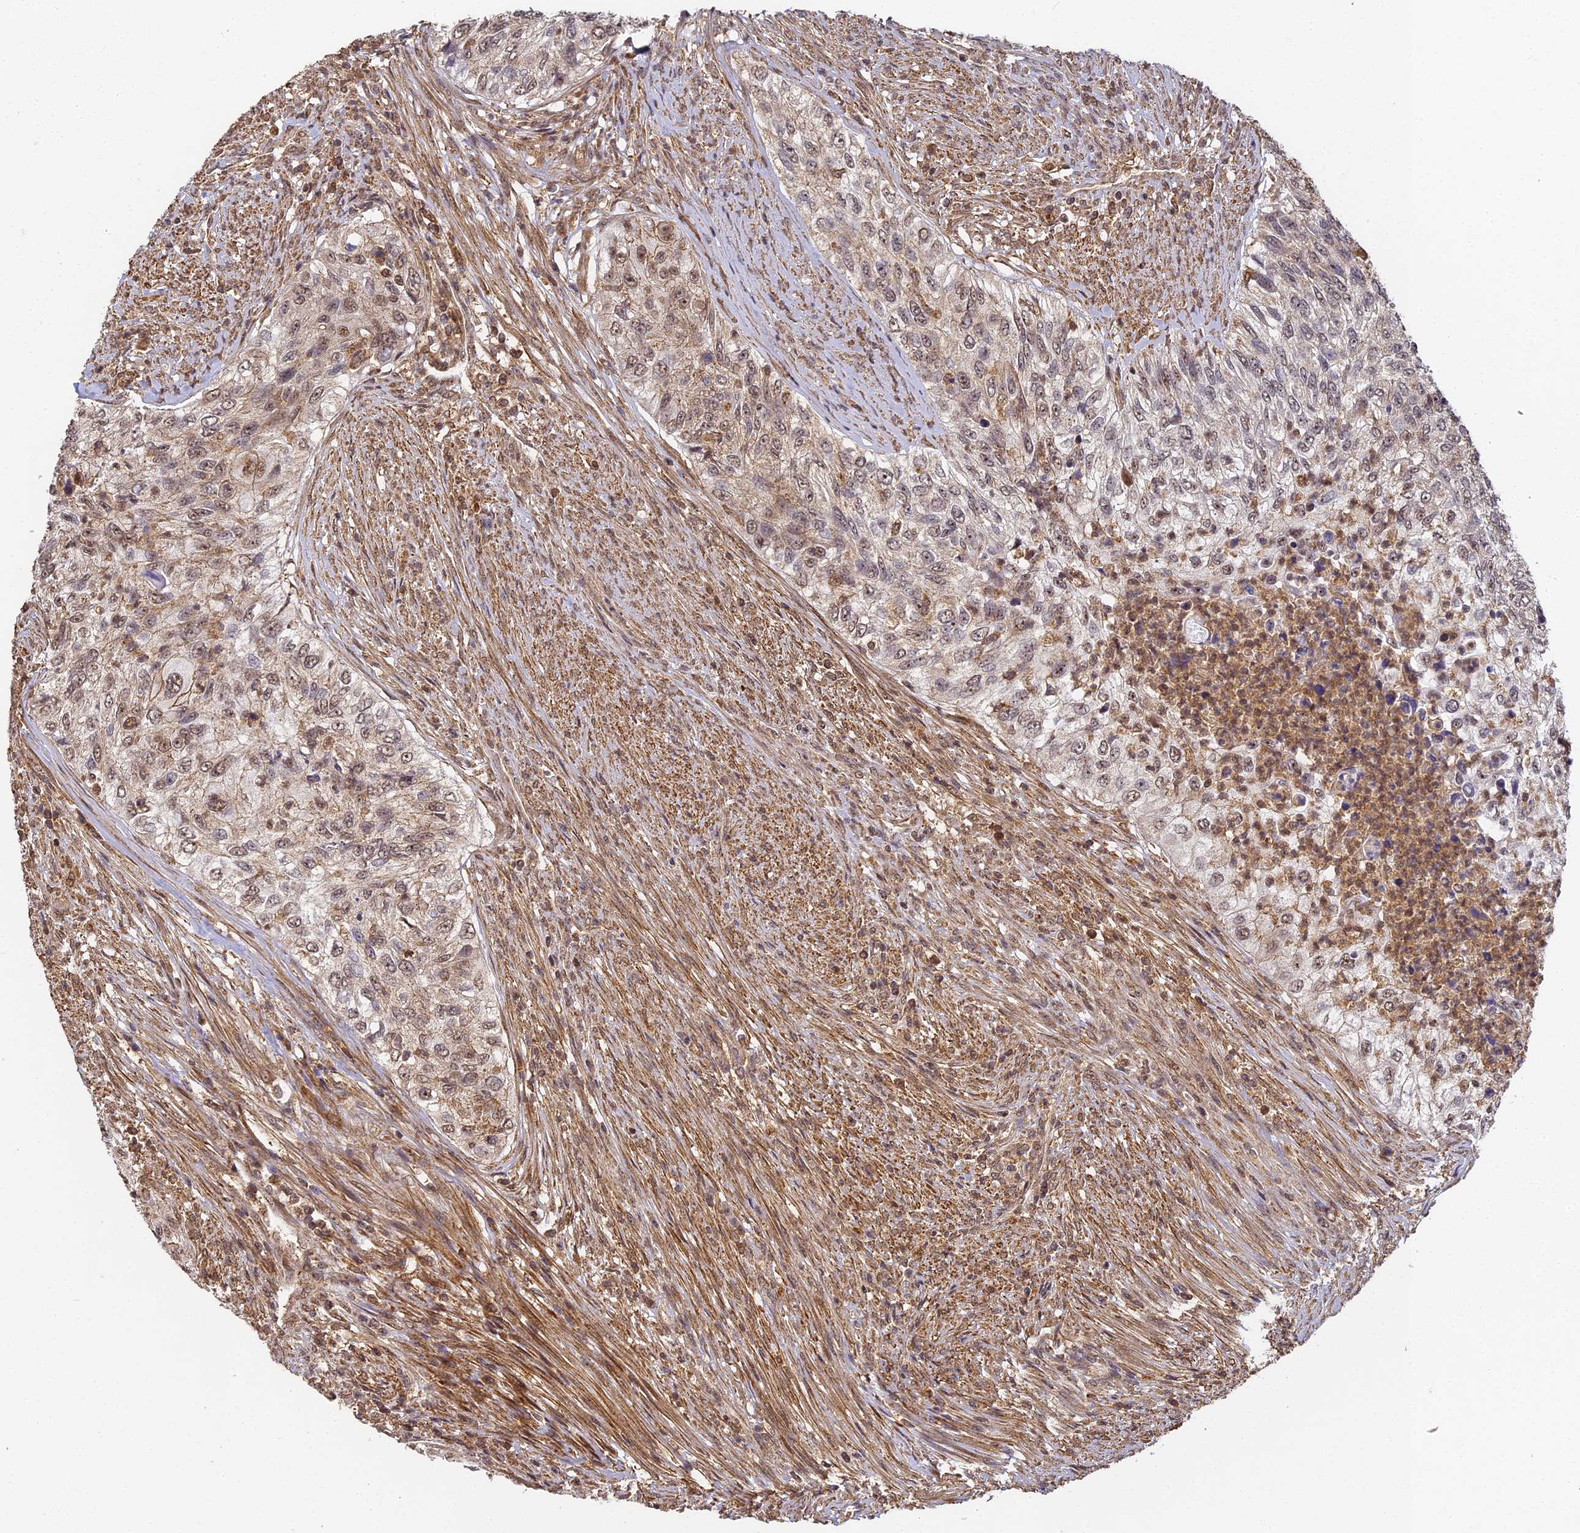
{"staining": {"intensity": "weak", "quantity": ">75%", "location": "cytoplasmic/membranous,nuclear"}, "tissue": "urothelial cancer", "cell_type": "Tumor cells", "image_type": "cancer", "snomed": [{"axis": "morphology", "description": "Urothelial carcinoma, High grade"}, {"axis": "topography", "description": "Urinary bladder"}], "caption": "High-grade urothelial carcinoma stained with IHC exhibits weak cytoplasmic/membranous and nuclear expression in about >75% of tumor cells.", "gene": "ZNF443", "patient": {"sex": "female", "age": 60}}